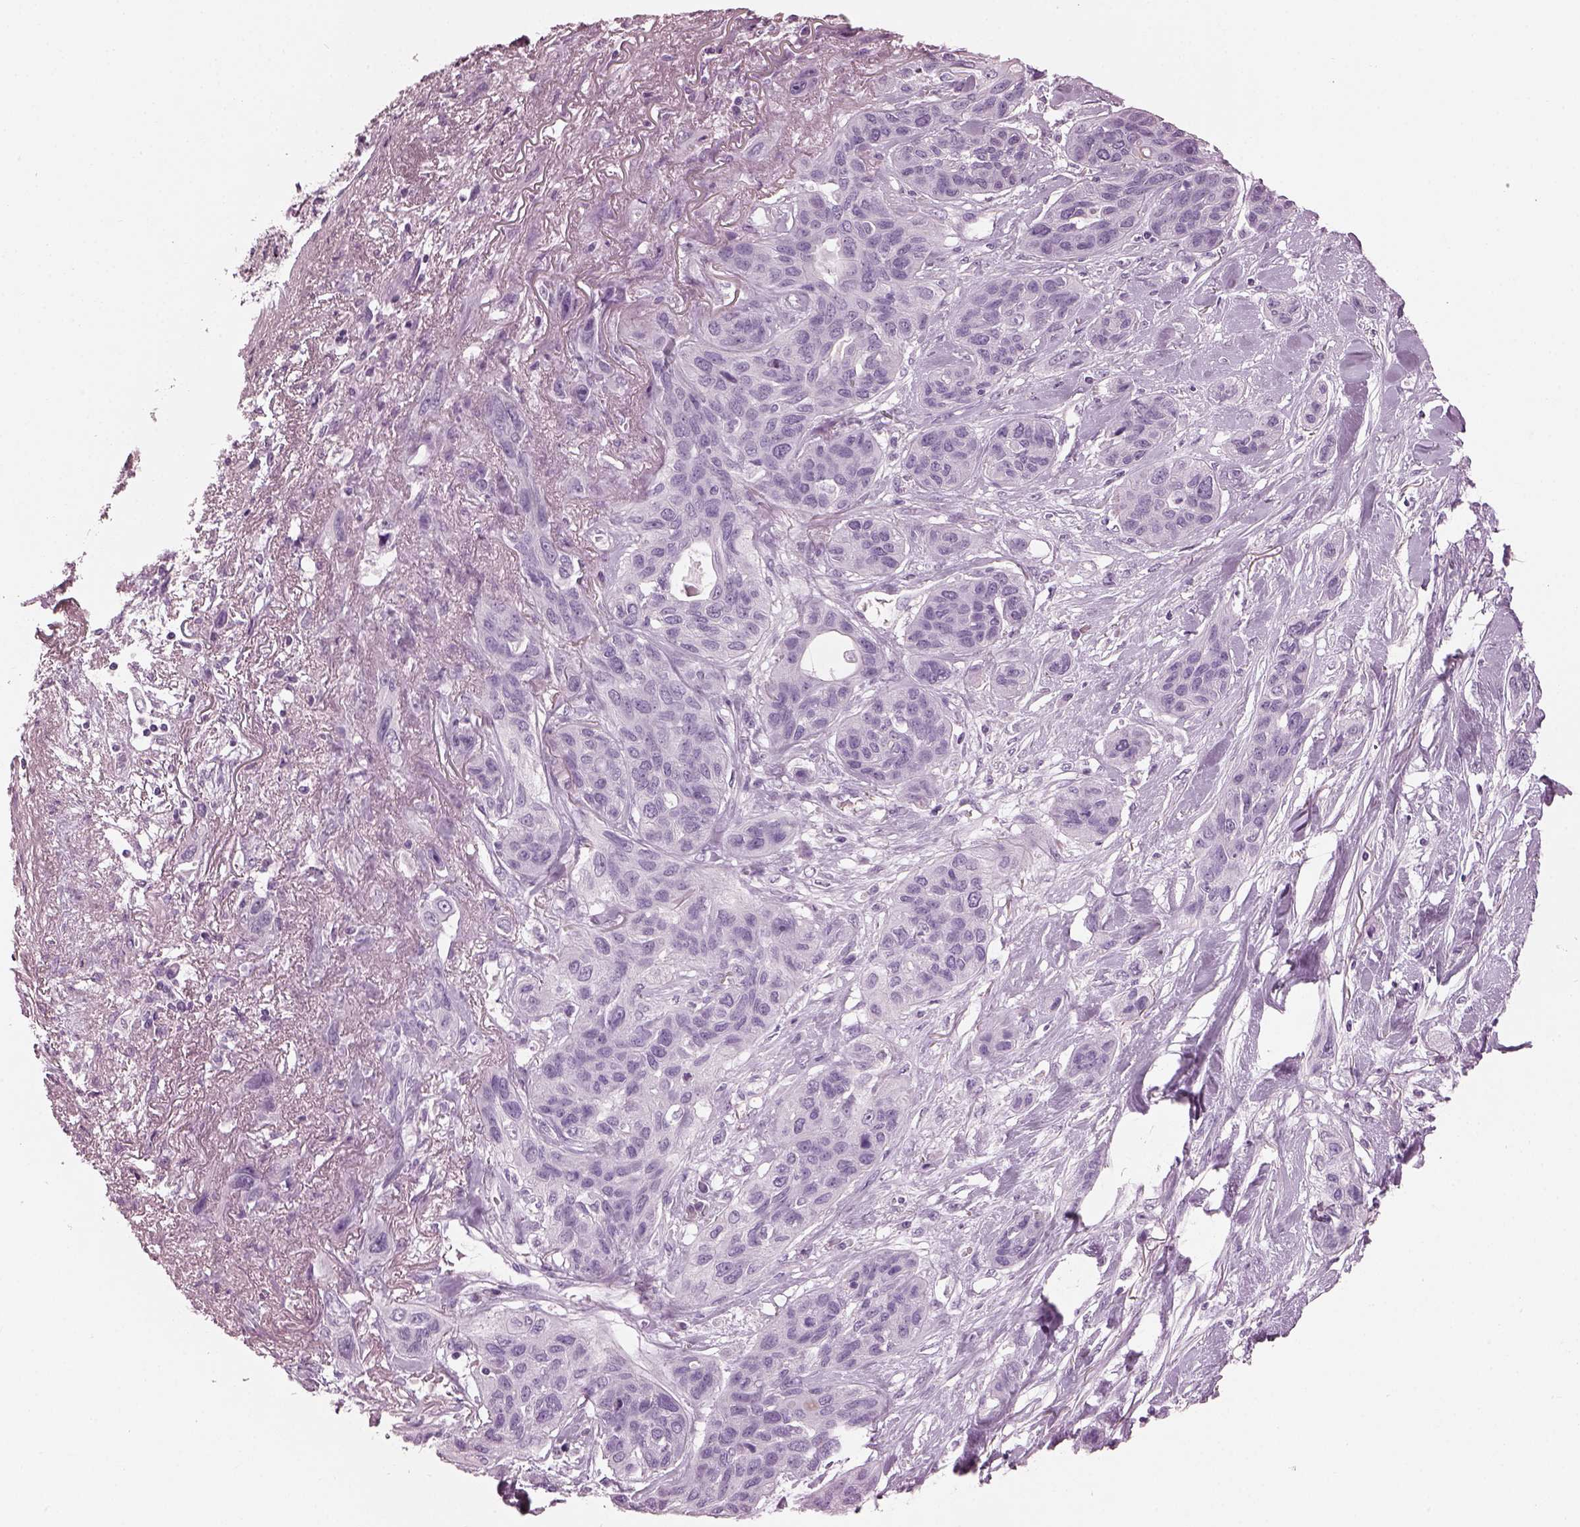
{"staining": {"intensity": "negative", "quantity": "none", "location": "none"}, "tissue": "lung cancer", "cell_type": "Tumor cells", "image_type": "cancer", "snomed": [{"axis": "morphology", "description": "Squamous cell carcinoma, NOS"}, {"axis": "topography", "description": "Lung"}], "caption": "This is an IHC histopathology image of lung cancer (squamous cell carcinoma). There is no expression in tumor cells.", "gene": "HYDIN", "patient": {"sex": "female", "age": 70}}